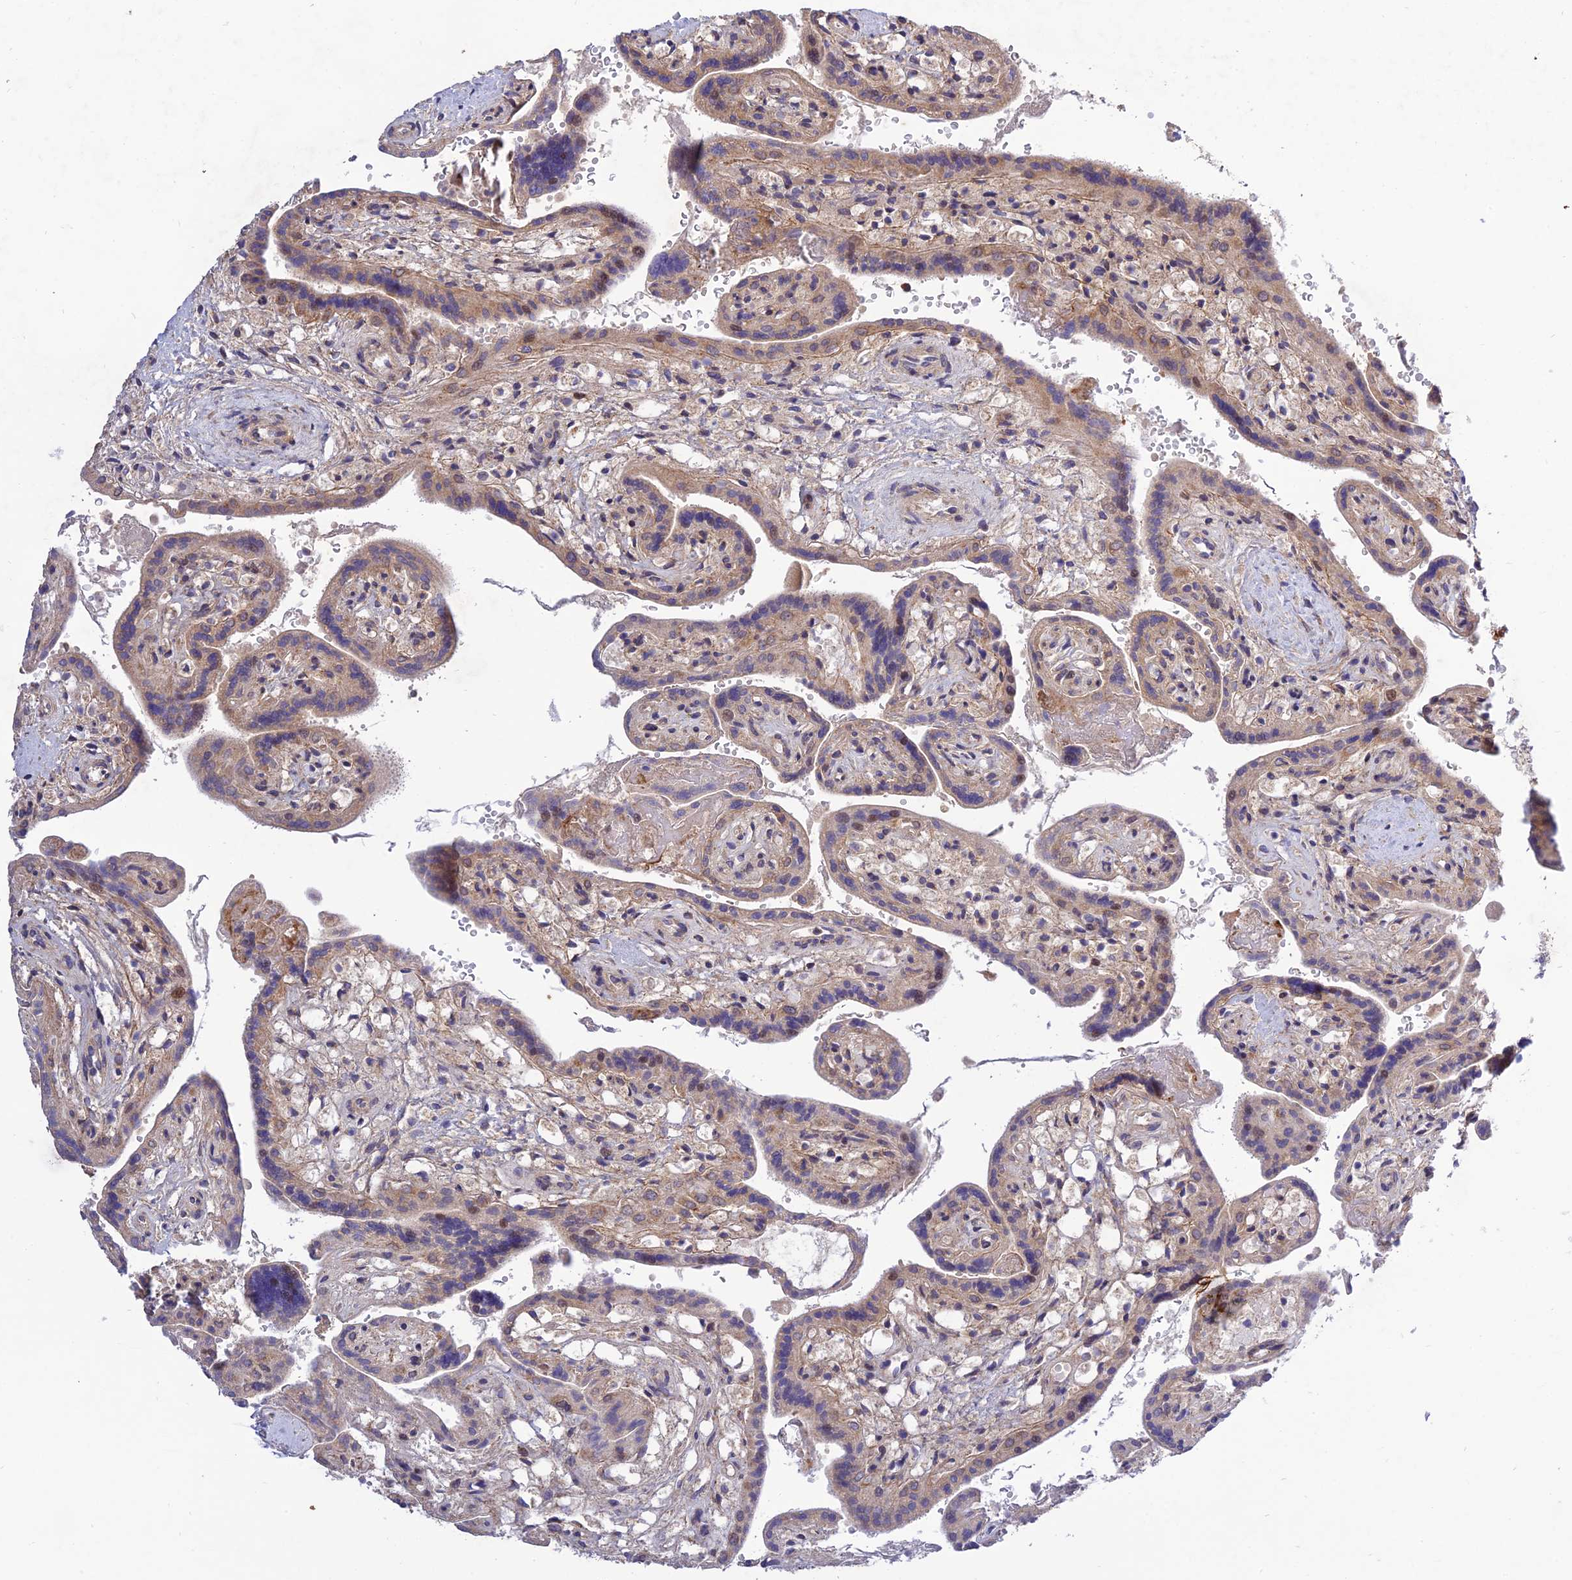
{"staining": {"intensity": "moderate", "quantity": ">75%", "location": "cytoplasmic/membranous"}, "tissue": "placenta", "cell_type": "Trophoblastic cells", "image_type": "normal", "snomed": [{"axis": "morphology", "description": "Normal tissue, NOS"}, {"axis": "topography", "description": "Placenta"}], "caption": "Normal placenta was stained to show a protein in brown. There is medium levels of moderate cytoplasmic/membranous positivity in about >75% of trophoblastic cells. (Brightfield microscopy of DAB IHC at high magnification).", "gene": "PLEKHG2", "patient": {"sex": "female", "age": 37}}